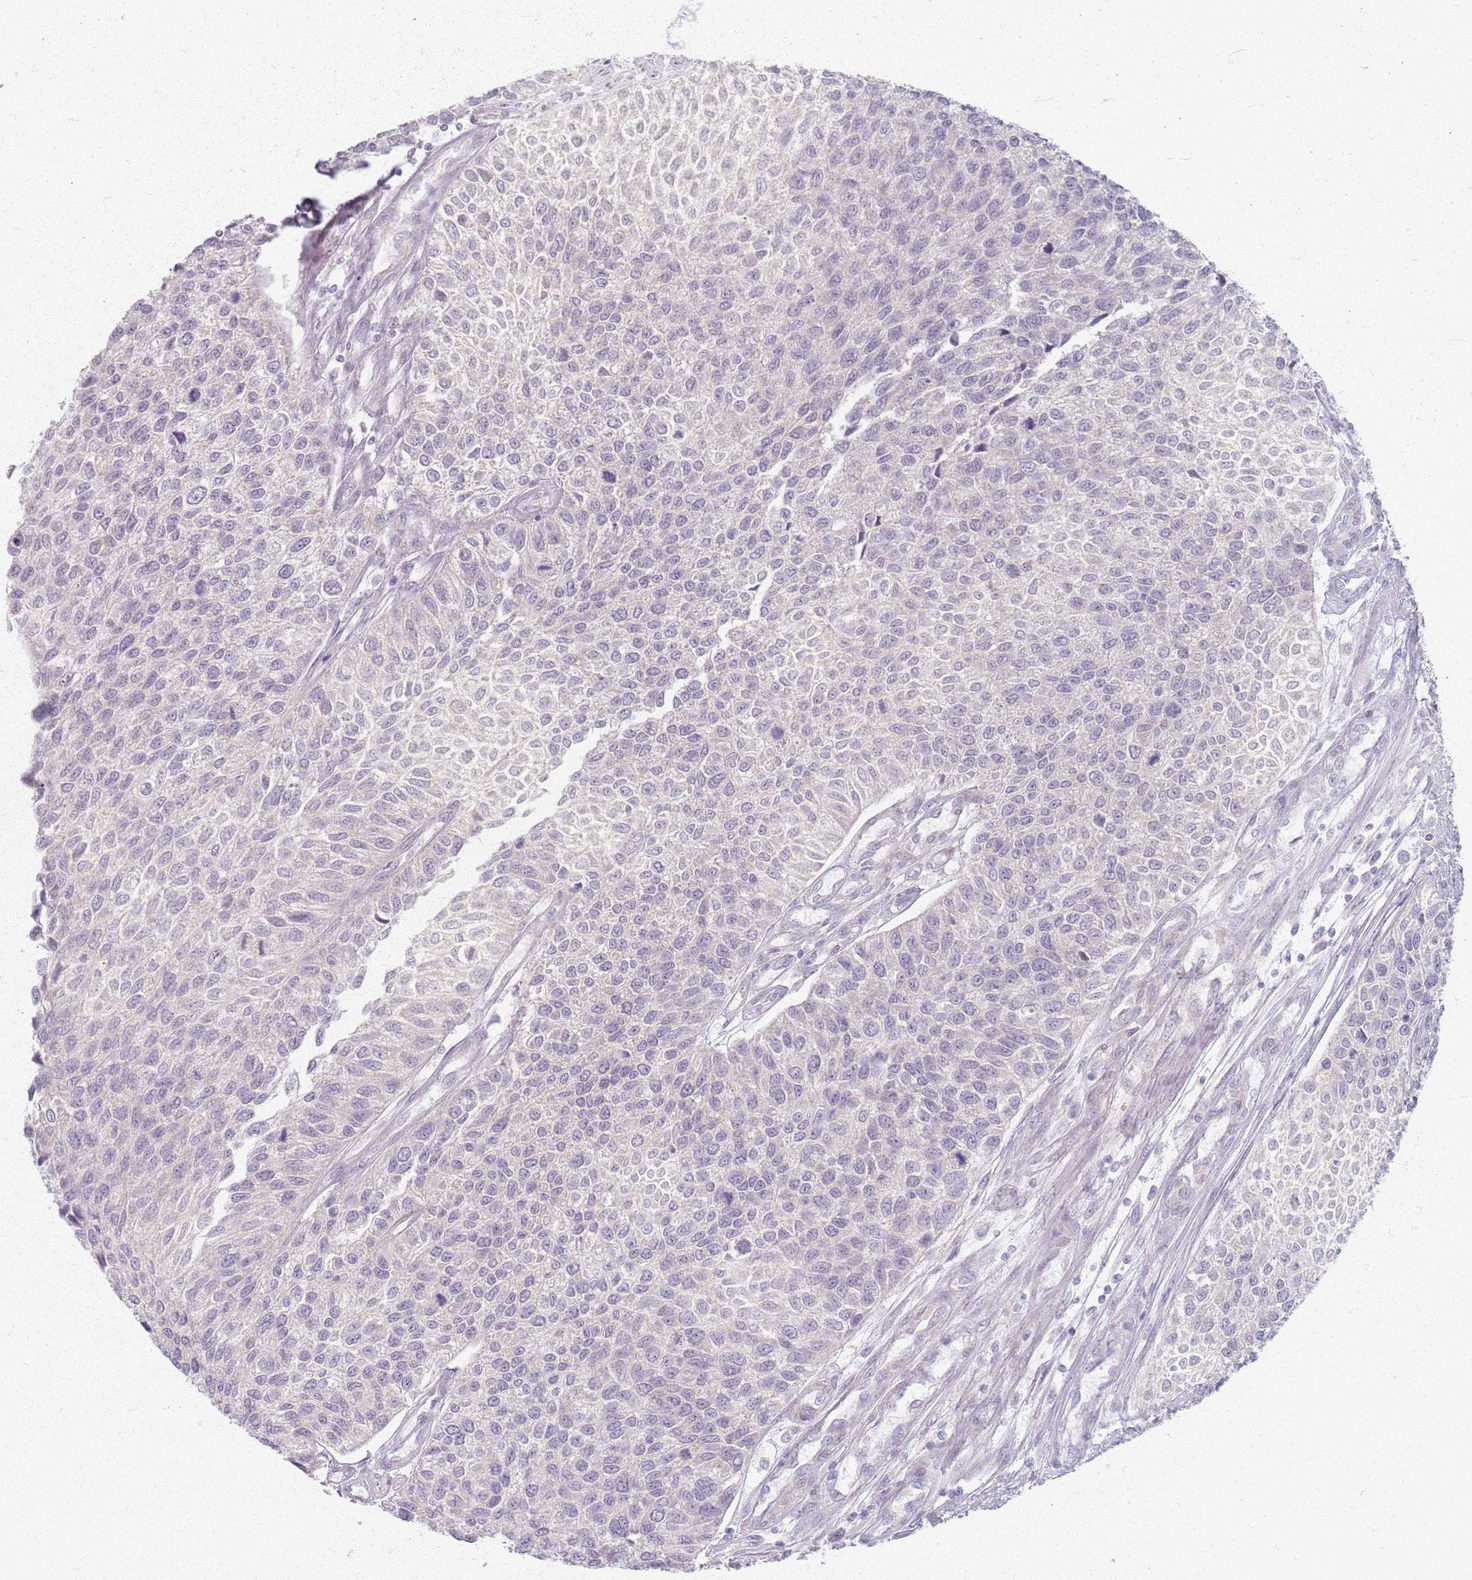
{"staining": {"intensity": "negative", "quantity": "none", "location": "none"}, "tissue": "urothelial cancer", "cell_type": "Tumor cells", "image_type": "cancer", "snomed": [{"axis": "morphology", "description": "Urothelial carcinoma, NOS"}, {"axis": "topography", "description": "Urinary bladder"}], "caption": "The micrograph demonstrates no staining of tumor cells in transitional cell carcinoma.", "gene": "CRIPT", "patient": {"sex": "male", "age": 55}}